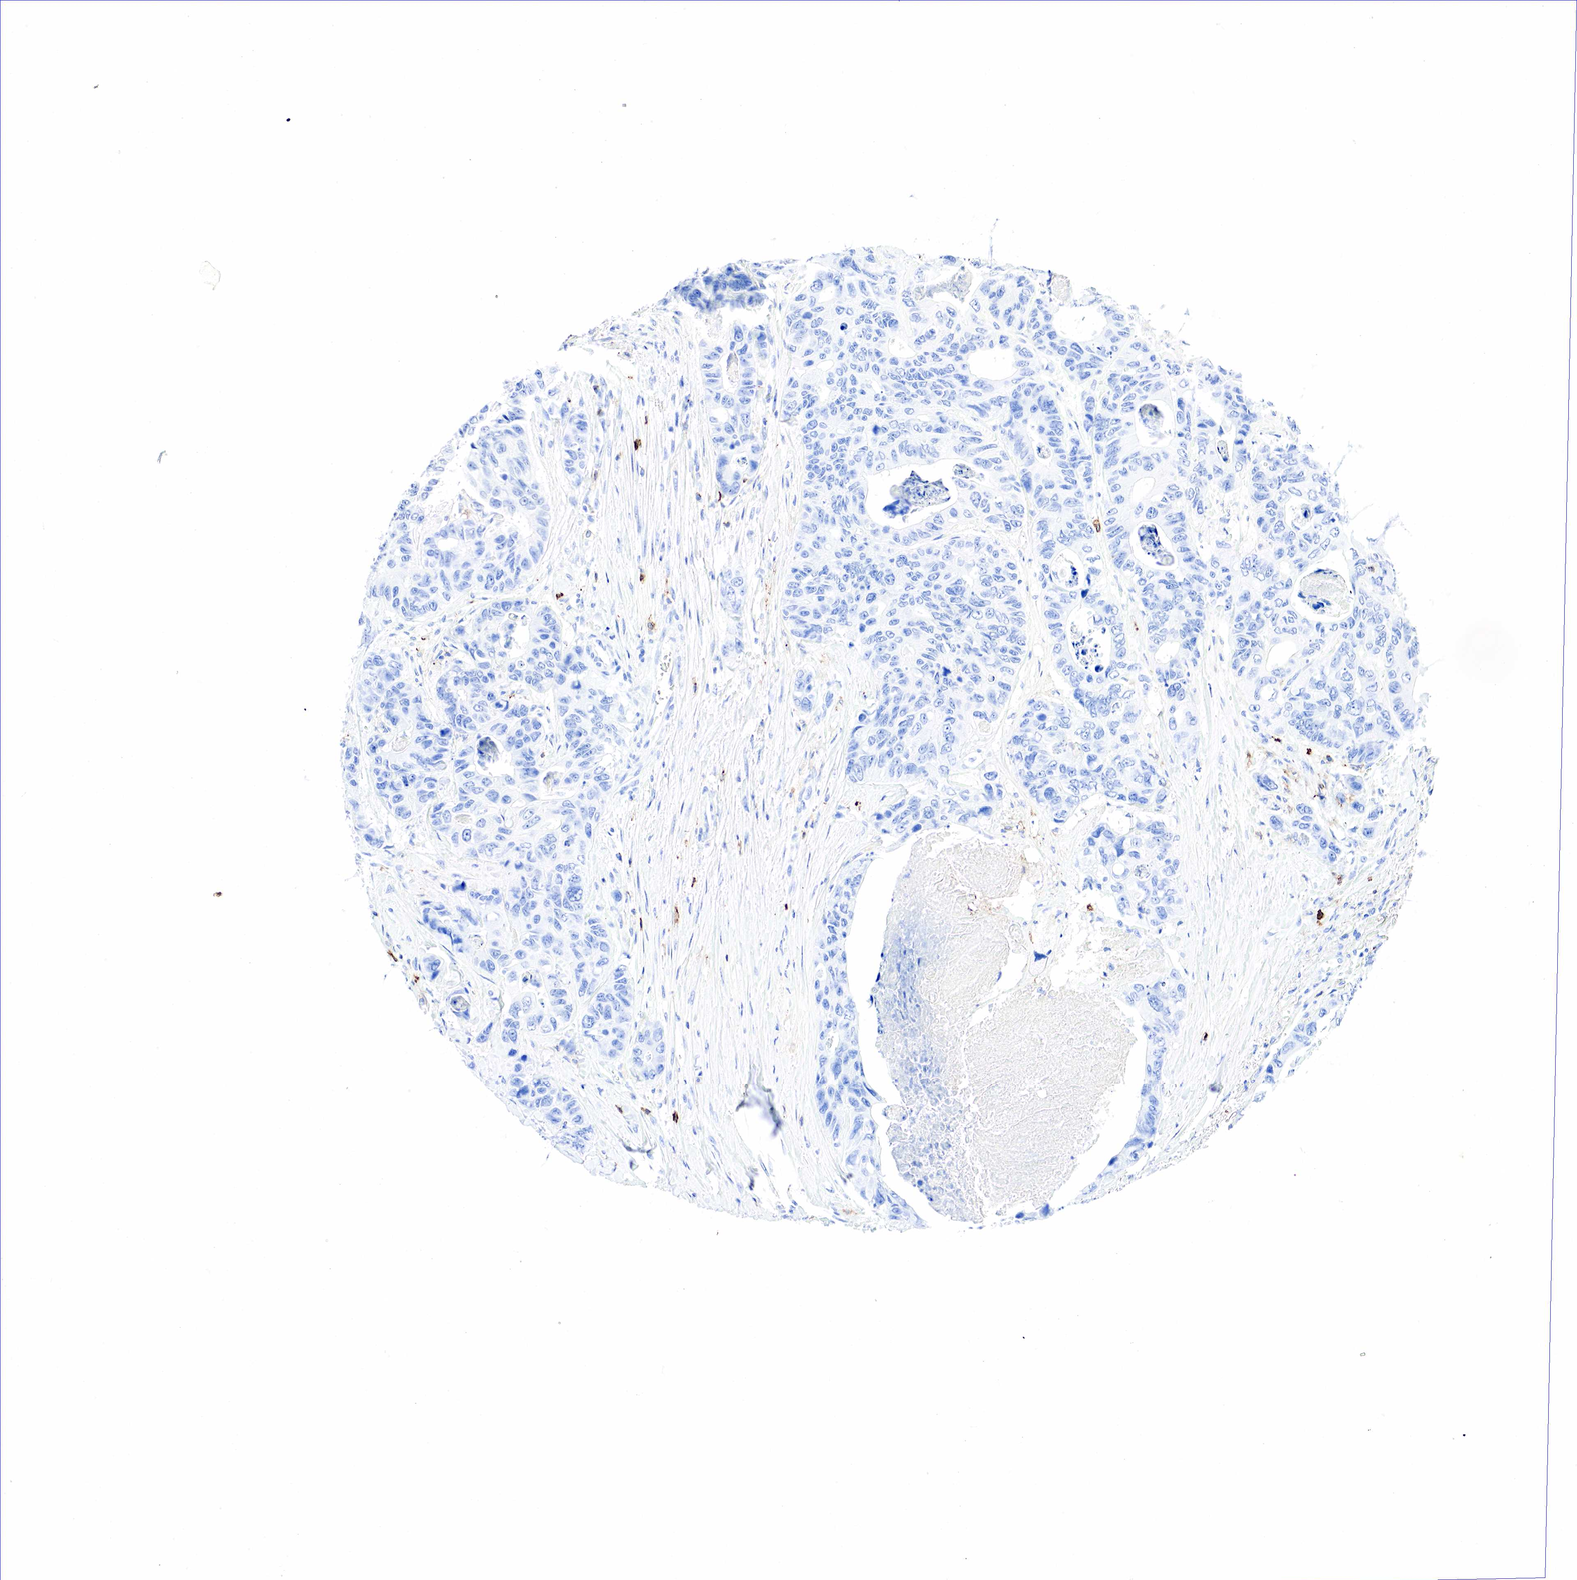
{"staining": {"intensity": "negative", "quantity": "none", "location": "none"}, "tissue": "colorectal cancer", "cell_type": "Tumor cells", "image_type": "cancer", "snomed": [{"axis": "morphology", "description": "Adenocarcinoma, NOS"}, {"axis": "topography", "description": "Colon"}], "caption": "This is a histopathology image of IHC staining of colorectal cancer (adenocarcinoma), which shows no staining in tumor cells. (Stains: DAB (3,3'-diaminobenzidine) IHC with hematoxylin counter stain, Microscopy: brightfield microscopy at high magnification).", "gene": "PTPRC", "patient": {"sex": "female", "age": 86}}